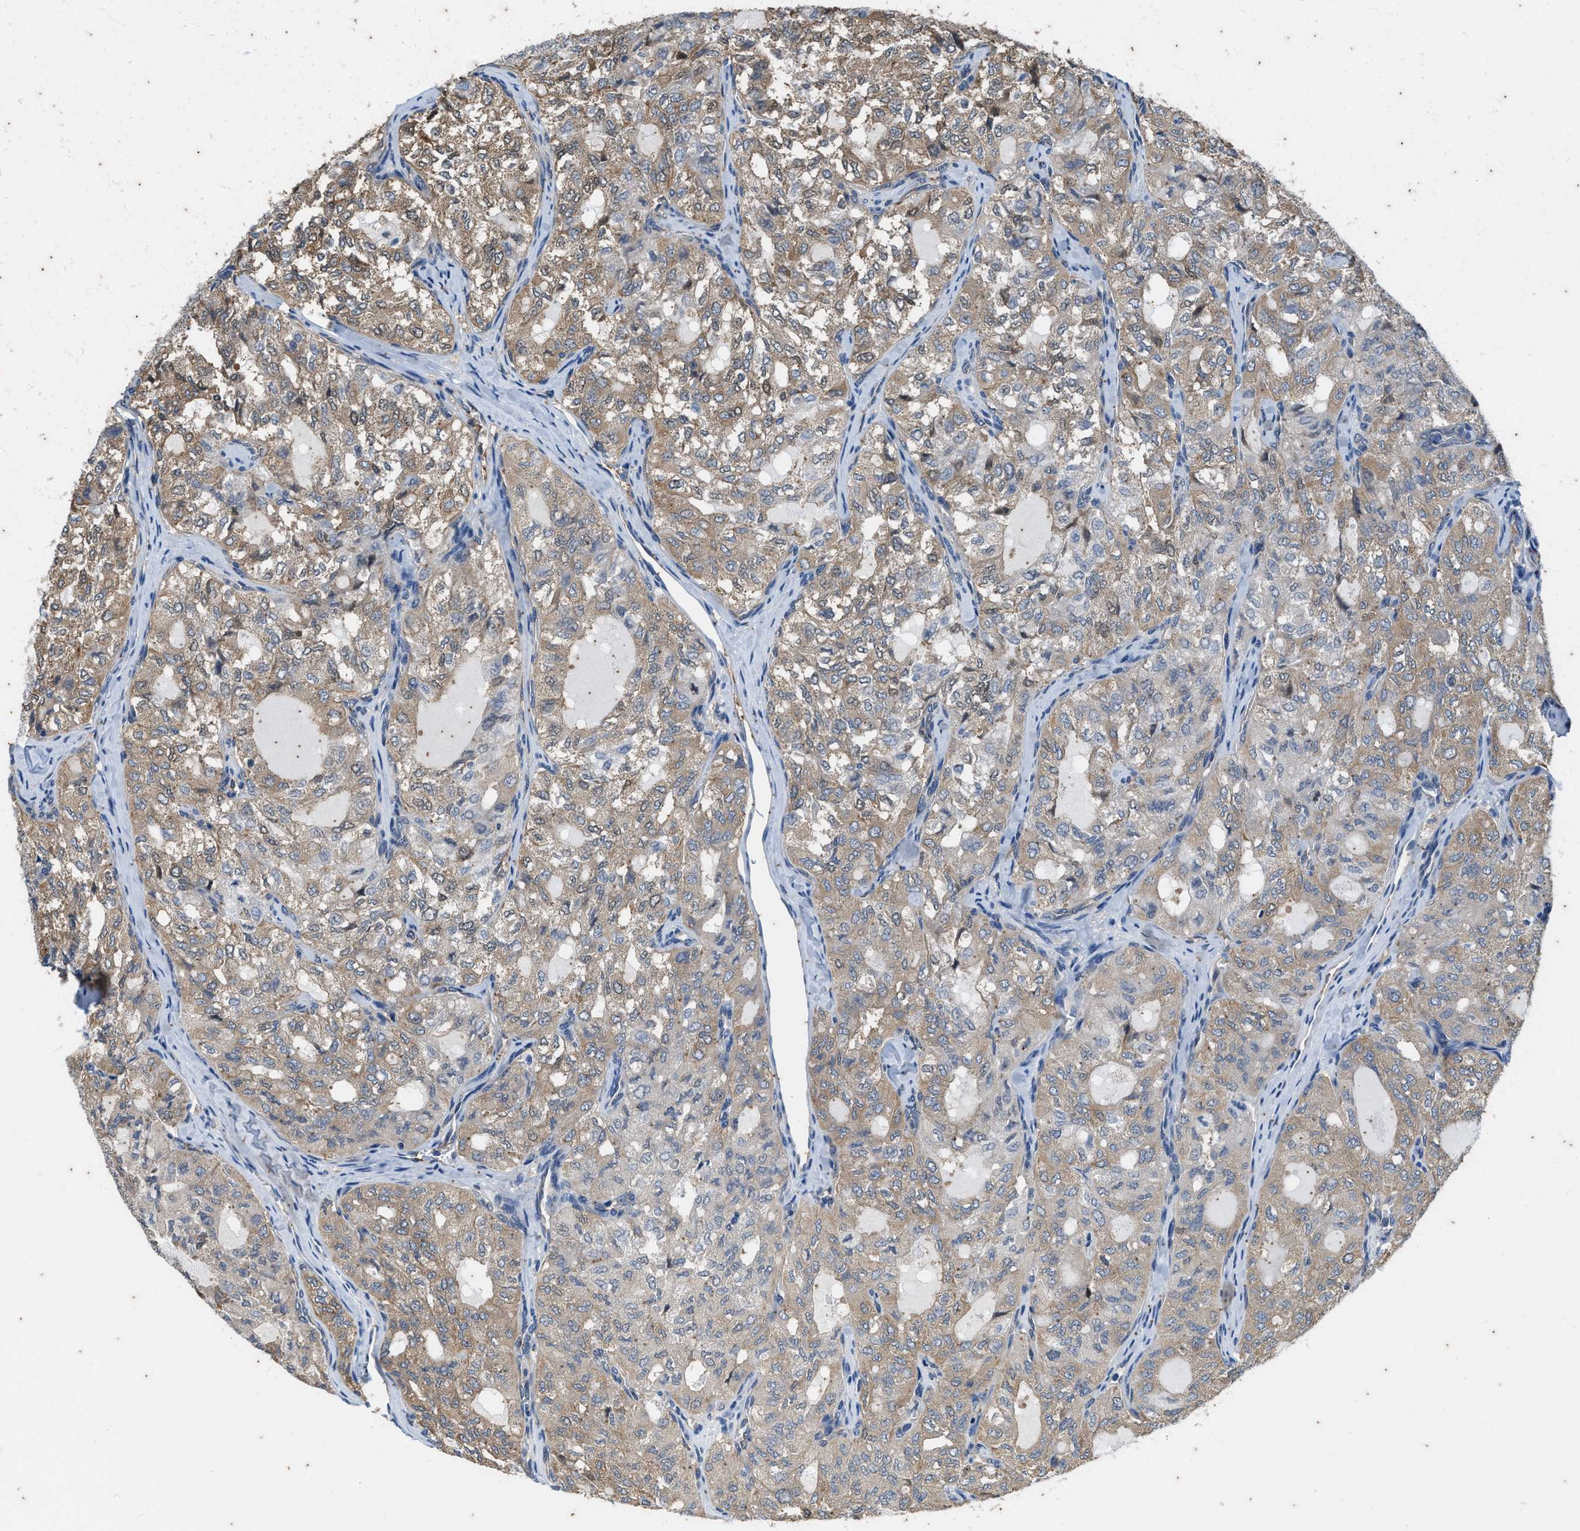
{"staining": {"intensity": "moderate", "quantity": ">75%", "location": "cytoplasmic/membranous"}, "tissue": "thyroid cancer", "cell_type": "Tumor cells", "image_type": "cancer", "snomed": [{"axis": "morphology", "description": "Follicular adenoma carcinoma, NOS"}, {"axis": "topography", "description": "Thyroid gland"}], "caption": "Human thyroid follicular adenoma carcinoma stained with a brown dye exhibits moderate cytoplasmic/membranous positive expression in approximately >75% of tumor cells.", "gene": "COX19", "patient": {"sex": "male", "age": 75}}